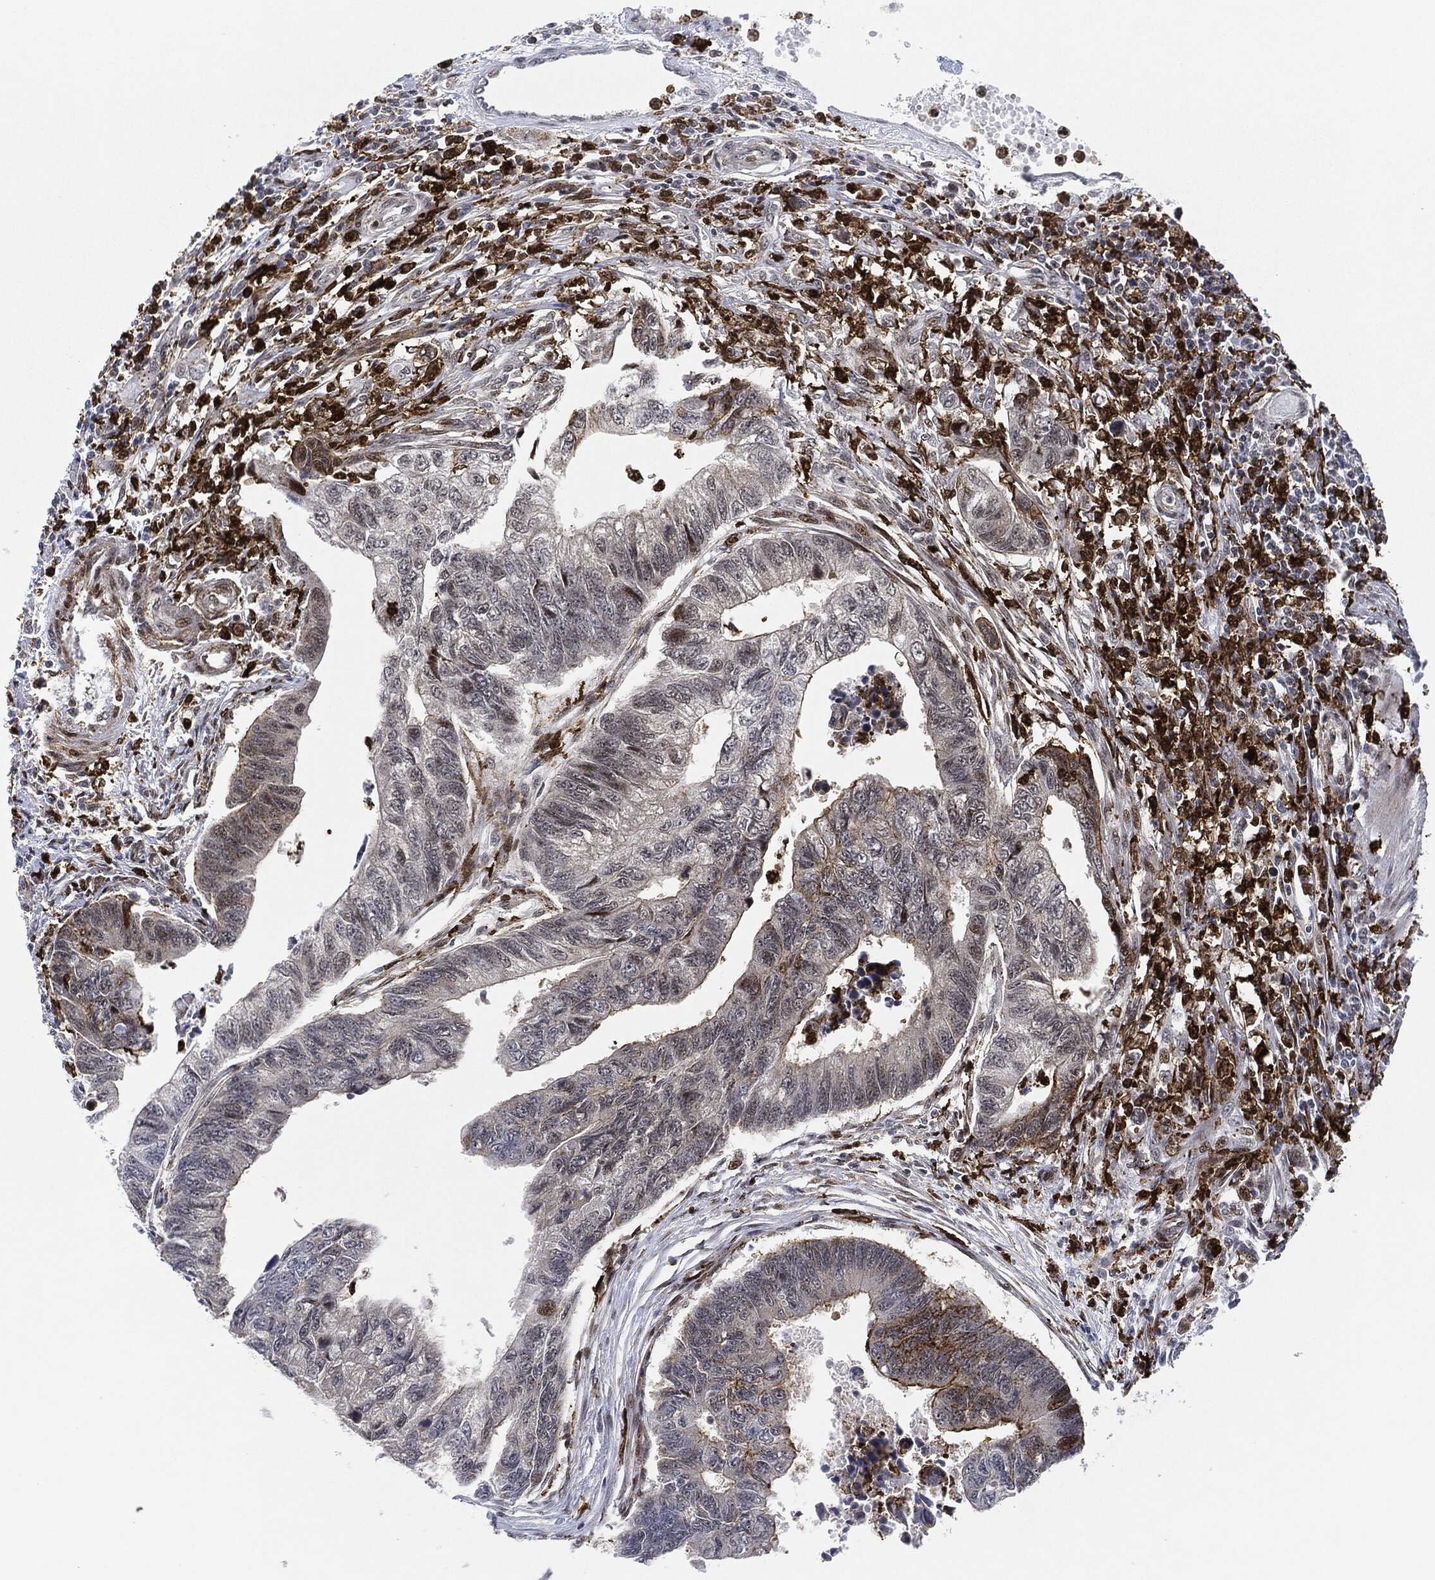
{"staining": {"intensity": "moderate", "quantity": "<25%", "location": "nuclear"}, "tissue": "colorectal cancer", "cell_type": "Tumor cells", "image_type": "cancer", "snomed": [{"axis": "morphology", "description": "Adenocarcinoma, NOS"}, {"axis": "topography", "description": "Colon"}], "caption": "Colorectal cancer stained with DAB immunohistochemistry reveals low levels of moderate nuclear positivity in approximately <25% of tumor cells.", "gene": "NANOS3", "patient": {"sex": "female", "age": 65}}